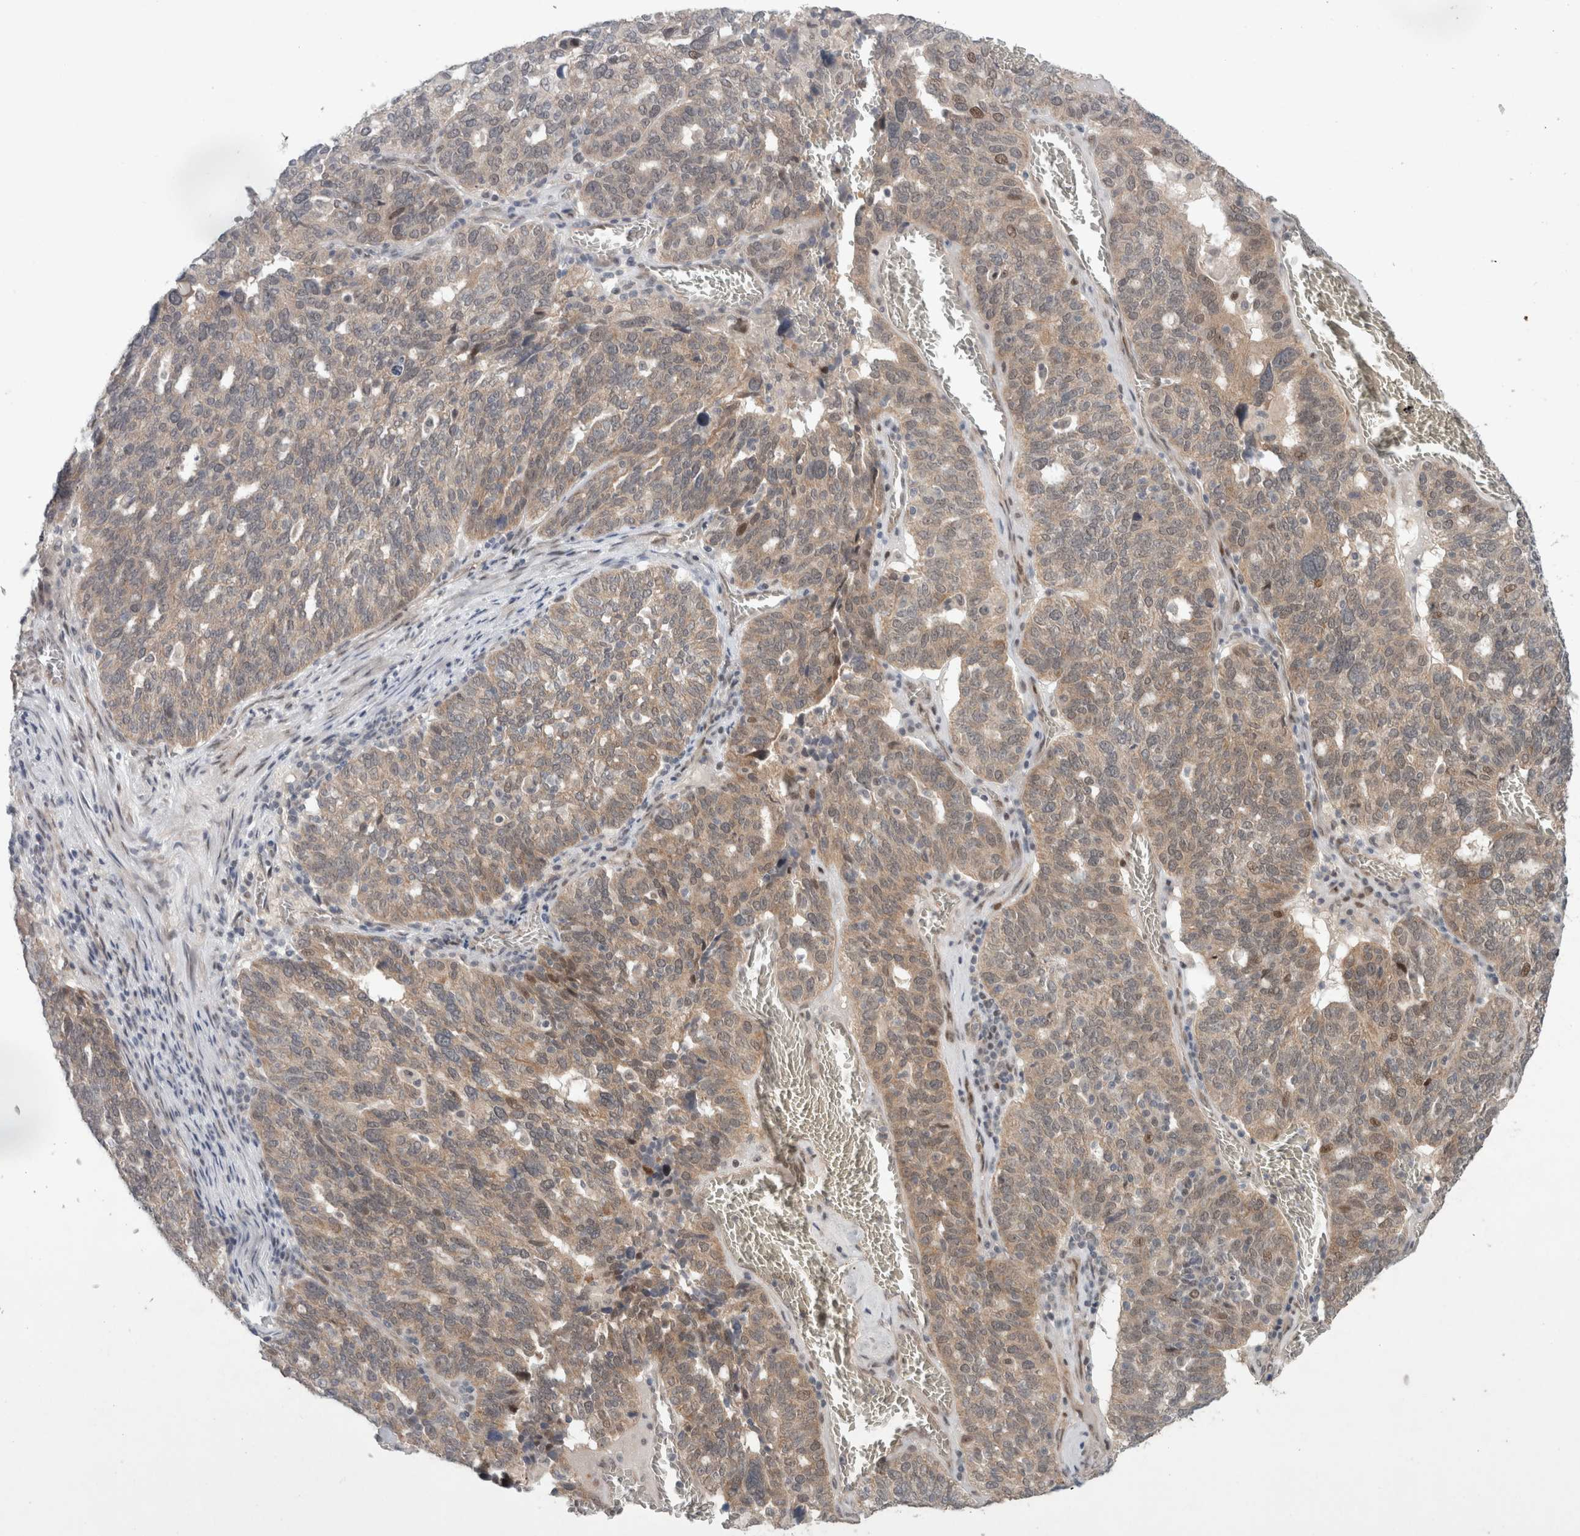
{"staining": {"intensity": "weak", "quantity": ">75%", "location": "cytoplasmic/membranous"}, "tissue": "ovarian cancer", "cell_type": "Tumor cells", "image_type": "cancer", "snomed": [{"axis": "morphology", "description": "Cystadenocarcinoma, serous, NOS"}, {"axis": "topography", "description": "Ovary"}], "caption": "Serous cystadenocarcinoma (ovarian) stained for a protein demonstrates weak cytoplasmic/membranous positivity in tumor cells. (Stains: DAB in brown, nuclei in blue, Microscopy: brightfield microscopy at high magnification).", "gene": "RASAL2", "patient": {"sex": "female", "age": 59}}